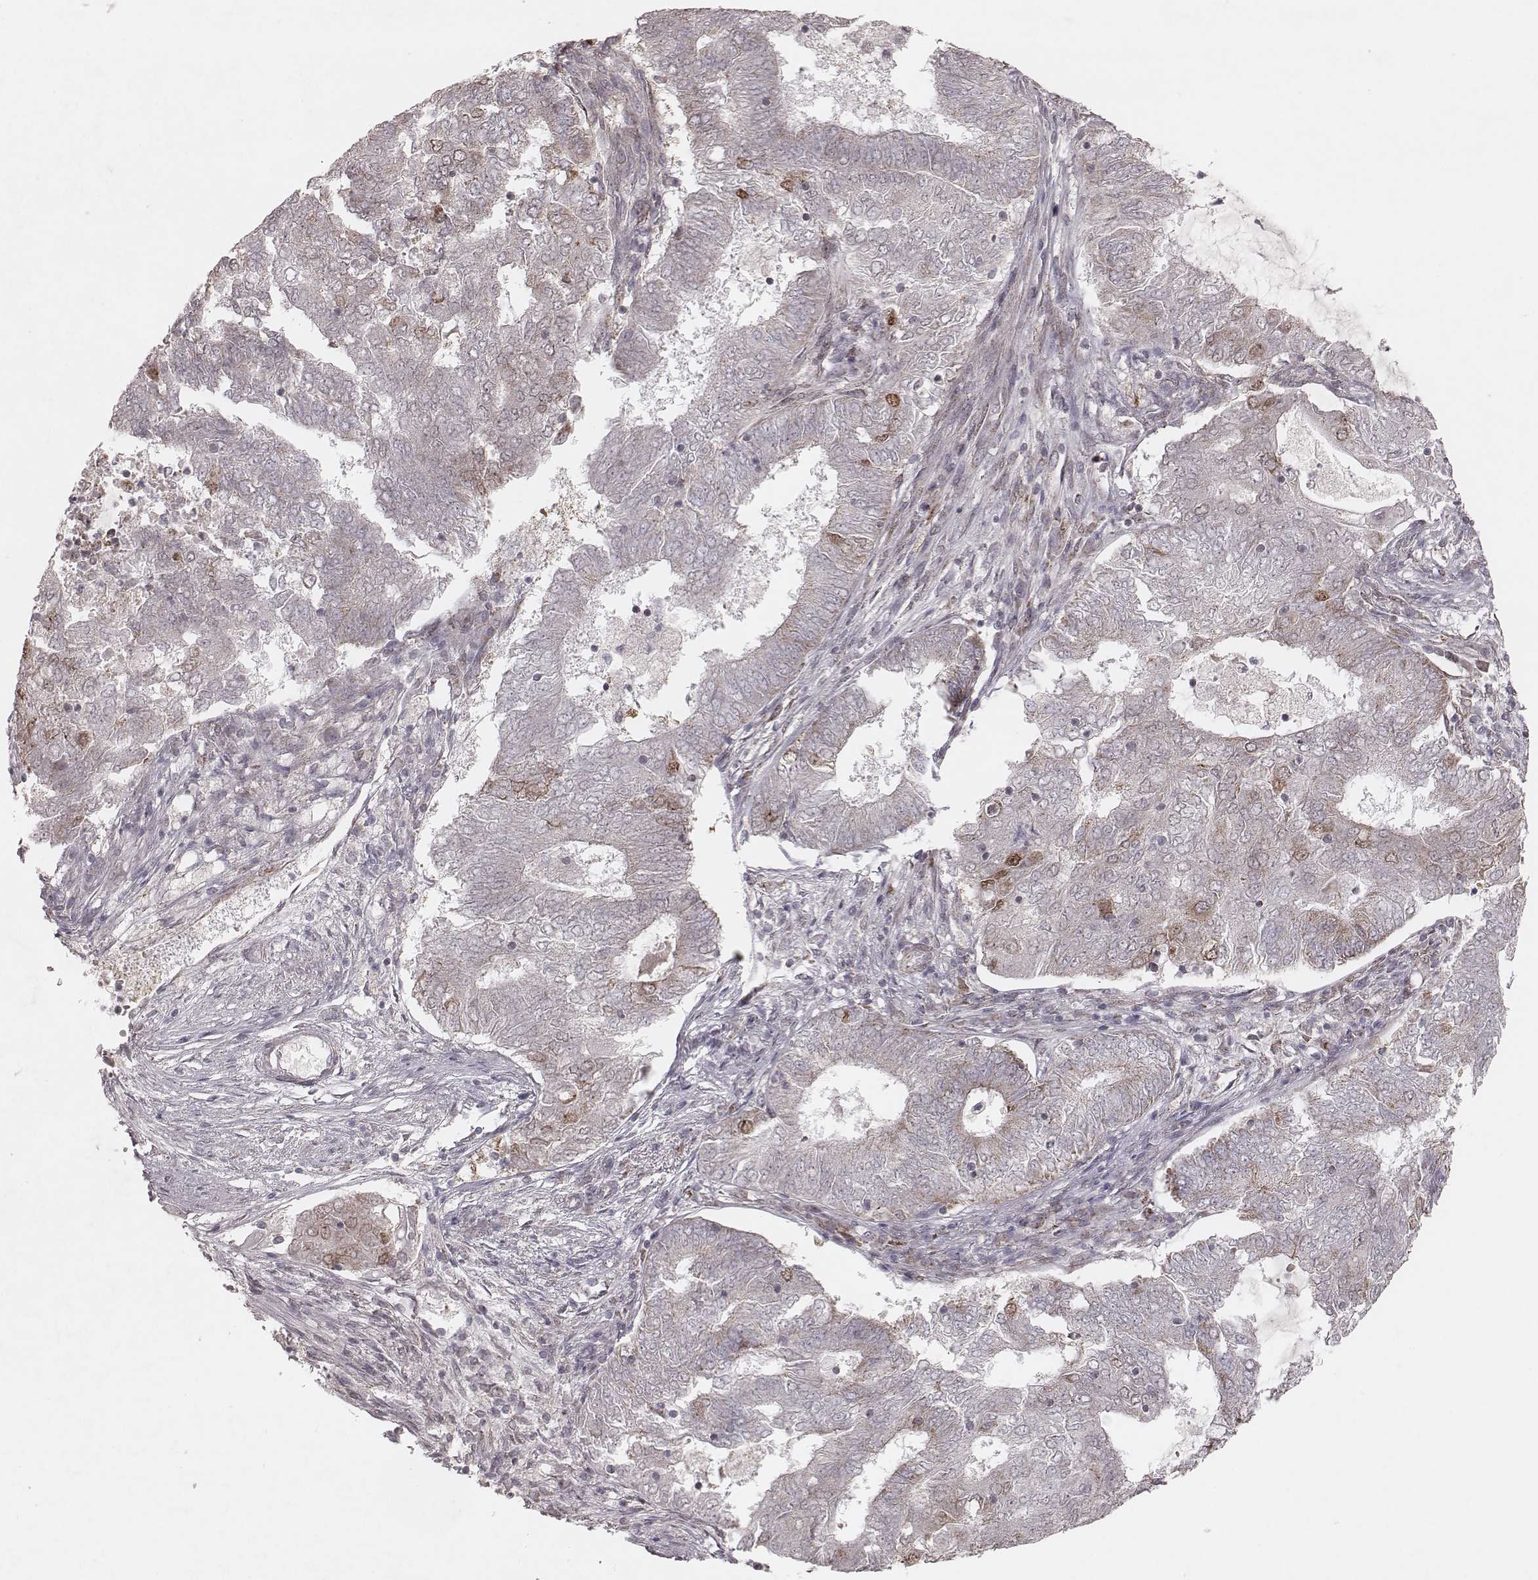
{"staining": {"intensity": "weak", "quantity": "<25%", "location": "cytoplasmic/membranous"}, "tissue": "endometrial cancer", "cell_type": "Tumor cells", "image_type": "cancer", "snomed": [{"axis": "morphology", "description": "Adenocarcinoma, NOS"}, {"axis": "topography", "description": "Endometrium"}], "caption": "Tumor cells are negative for brown protein staining in adenocarcinoma (endometrial).", "gene": "NDUFA7", "patient": {"sex": "female", "age": 62}}